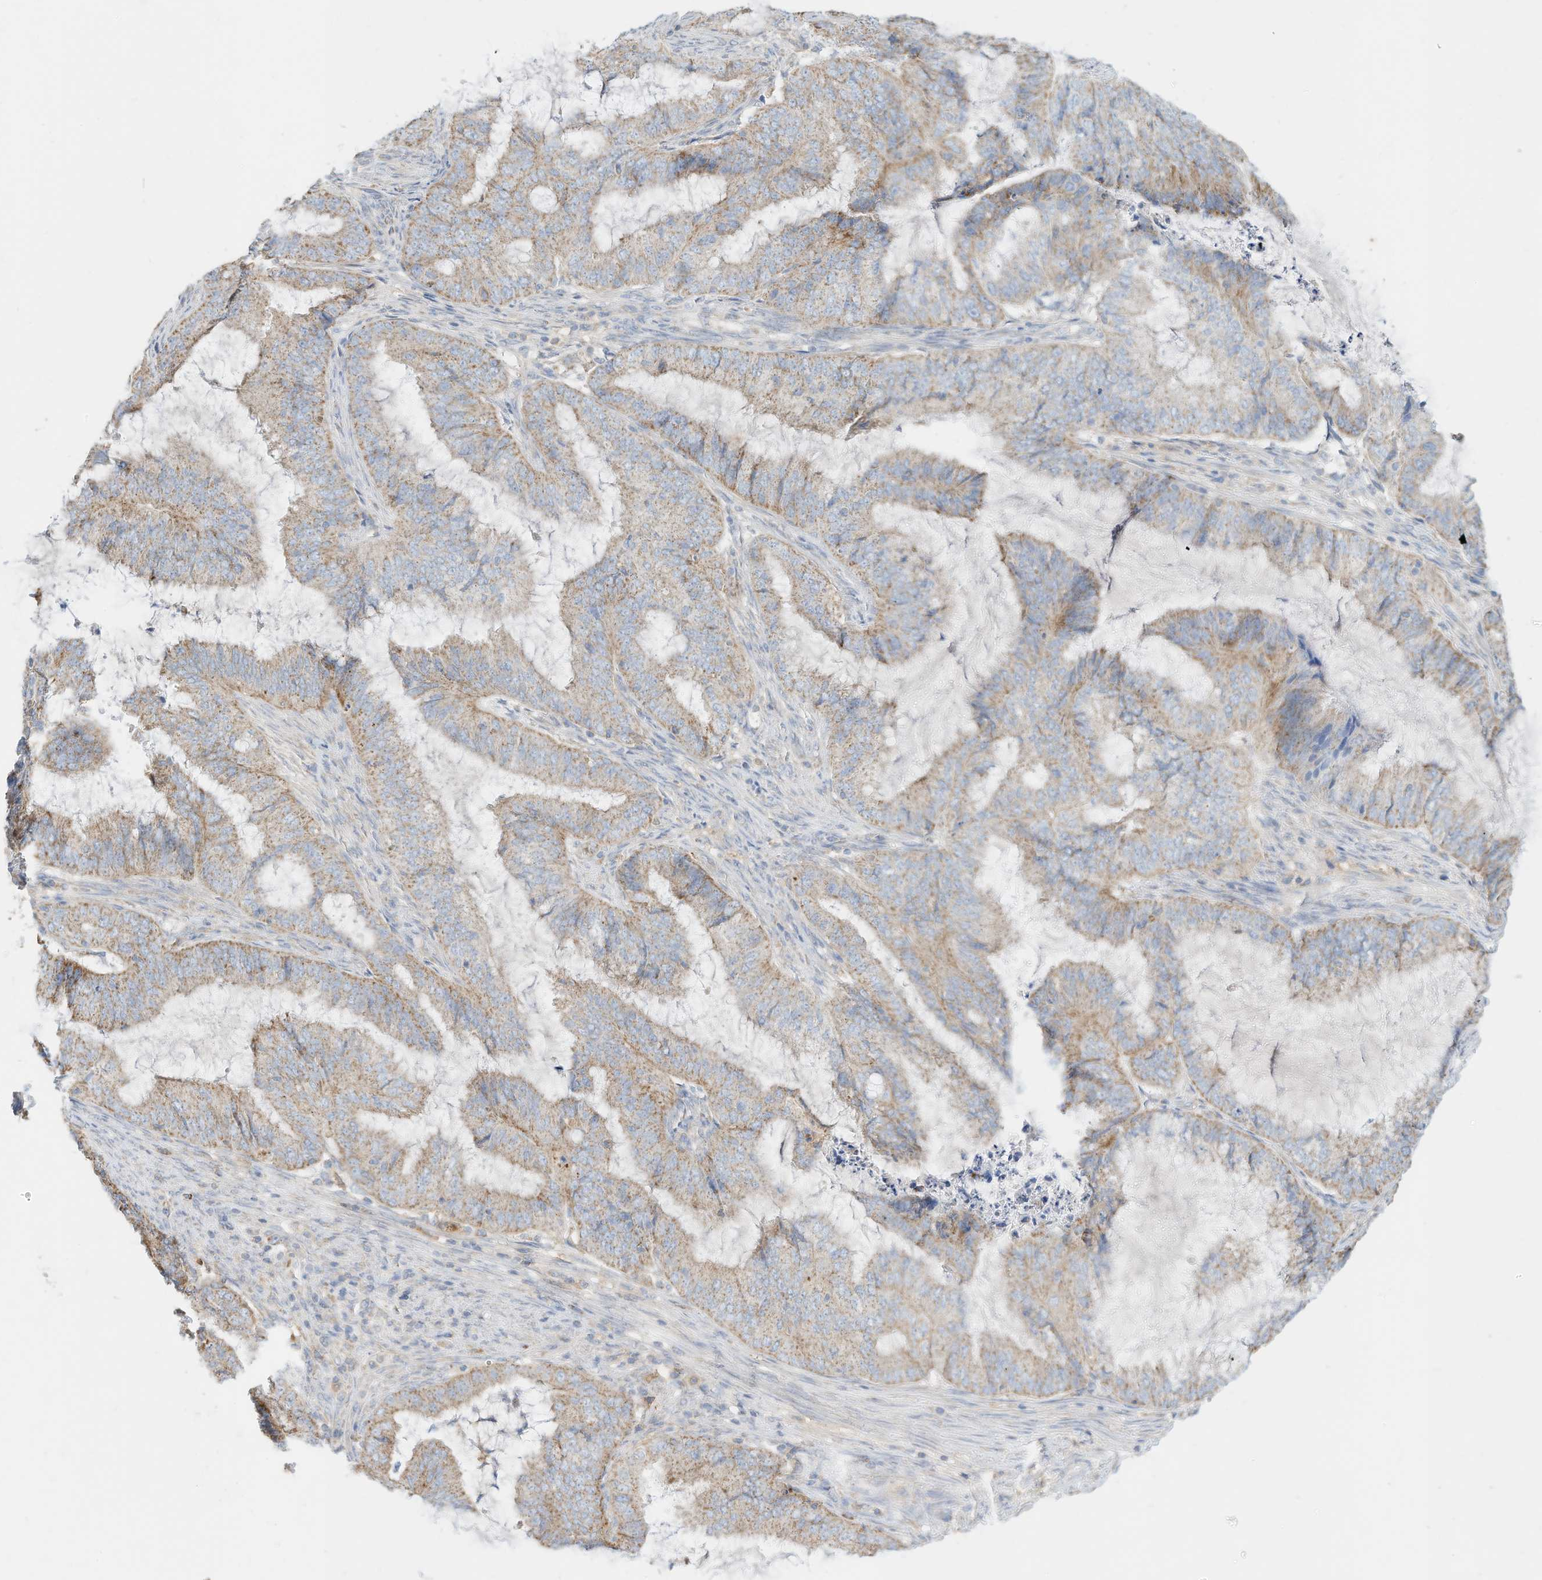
{"staining": {"intensity": "weak", "quantity": ">75%", "location": "cytoplasmic/membranous"}, "tissue": "endometrial cancer", "cell_type": "Tumor cells", "image_type": "cancer", "snomed": [{"axis": "morphology", "description": "Adenocarcinoma, NOS"}, {"axis": "topography", "description": "Endometrium"}], "caption": "IHC micrograph of neoplastic tissue: endometrial cancer (adenocarcinoma) stained using immunohistochemistry shows low levels of weak protein expression localized specifically in the cytoplasmic/membranous of tumor cells, appearing as a cytoplasmic/membranous brown color.", "gene": "RHOH", "patient": {"sex": "female", "age": 51}}